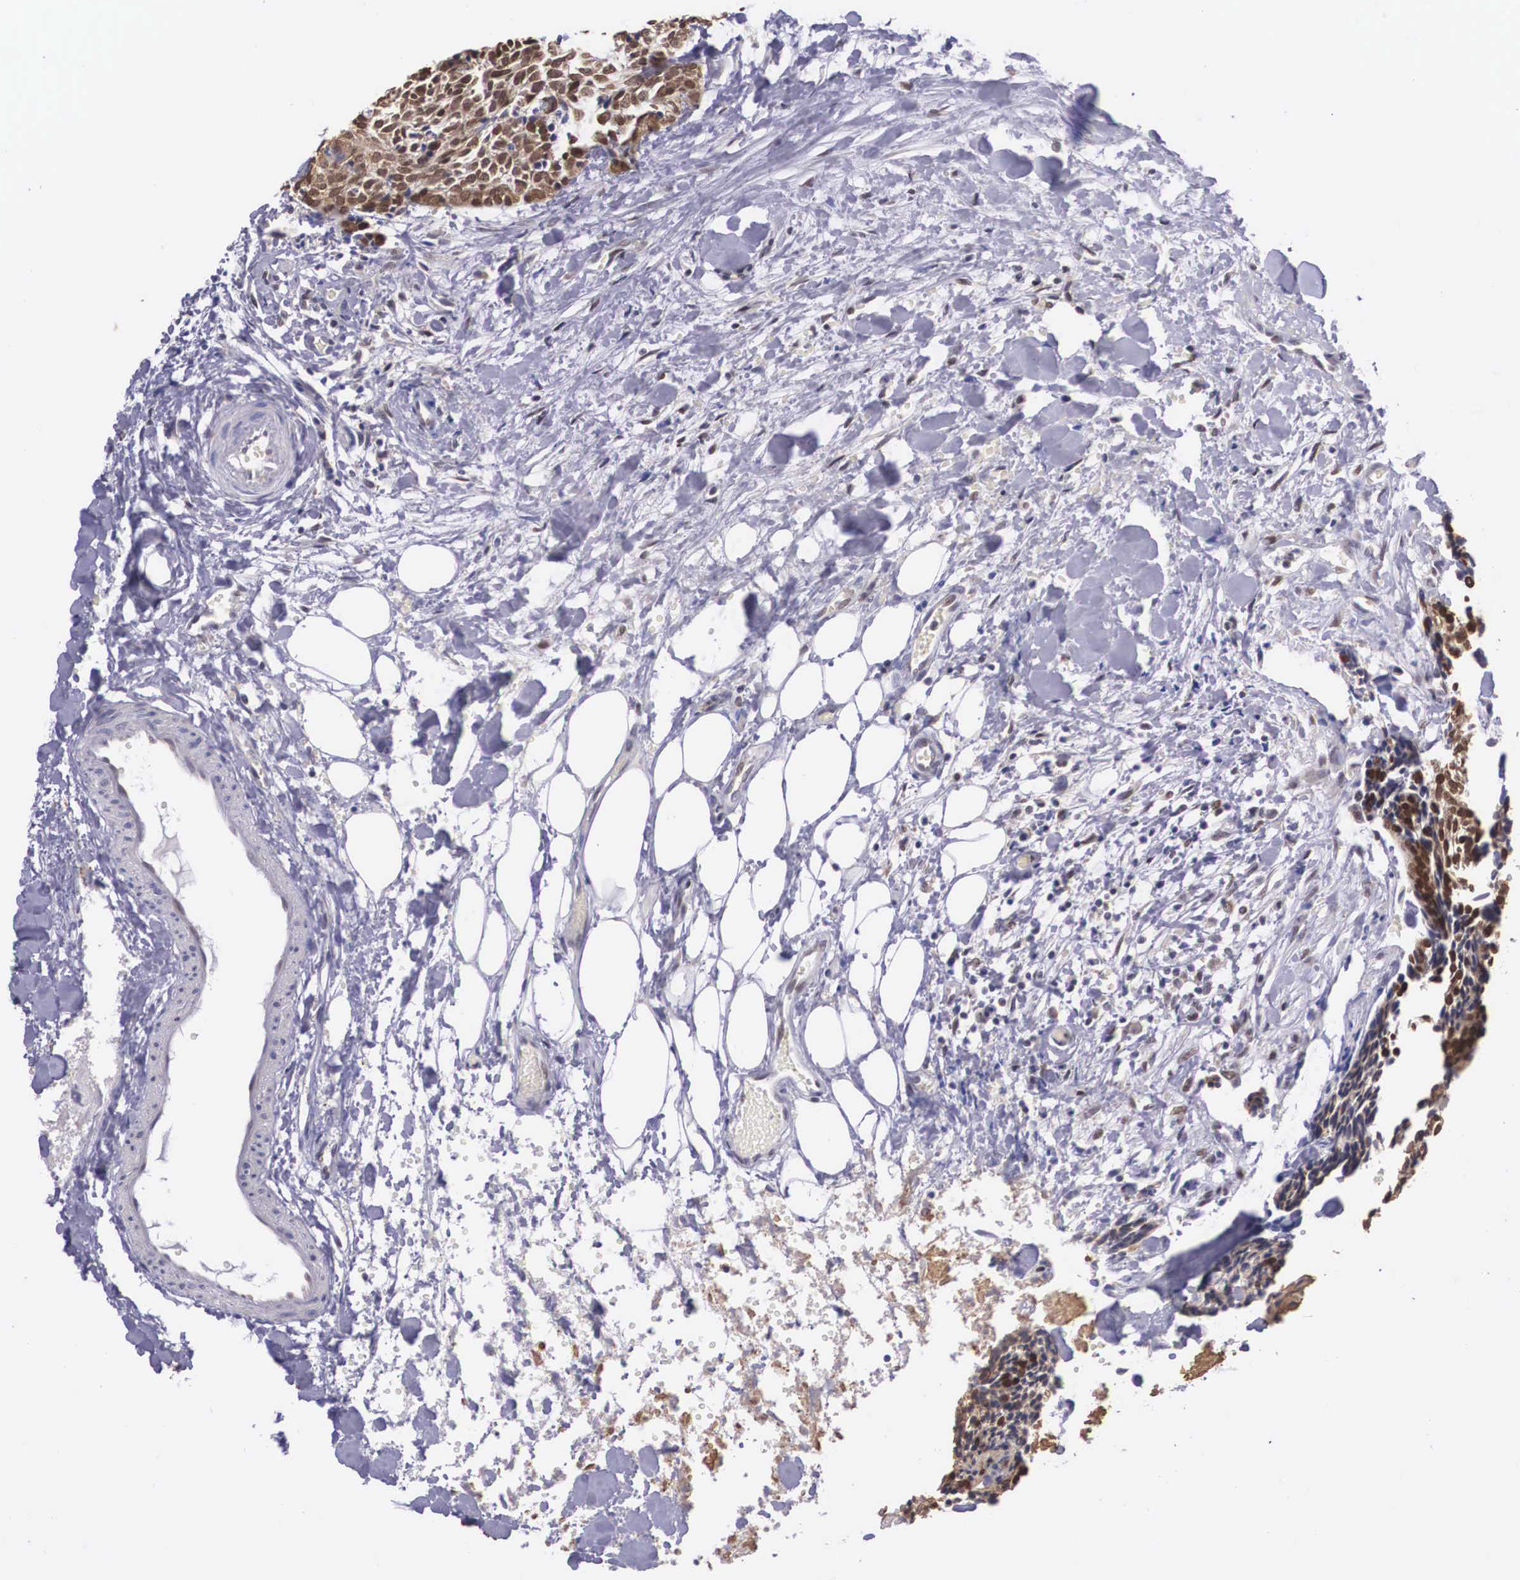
{"staining": {"intensity": "strong", "quantity": ">75%", "location": "cytoplasmic/membranous"}, "tissue": "head and neck cancer", "cell_type": "Tumor cells", "image_type": "cancer", "snomed": [{"axis": "morphology", "description": "Squamous cell carcinoma, NOS"}, {"axis": "topography", "description": "Salivary gland"}, {"axis": "topography", "description": "Head-Neck"}], "caption": "Immunohistochemistry (IHC) of head and neck cancer reveals high levels of strong cytoplasmic/membranous staining in about >75% of tumor cells.", "gene": "SLC25A21", "patient": {"sex": "male", "age": 70}}